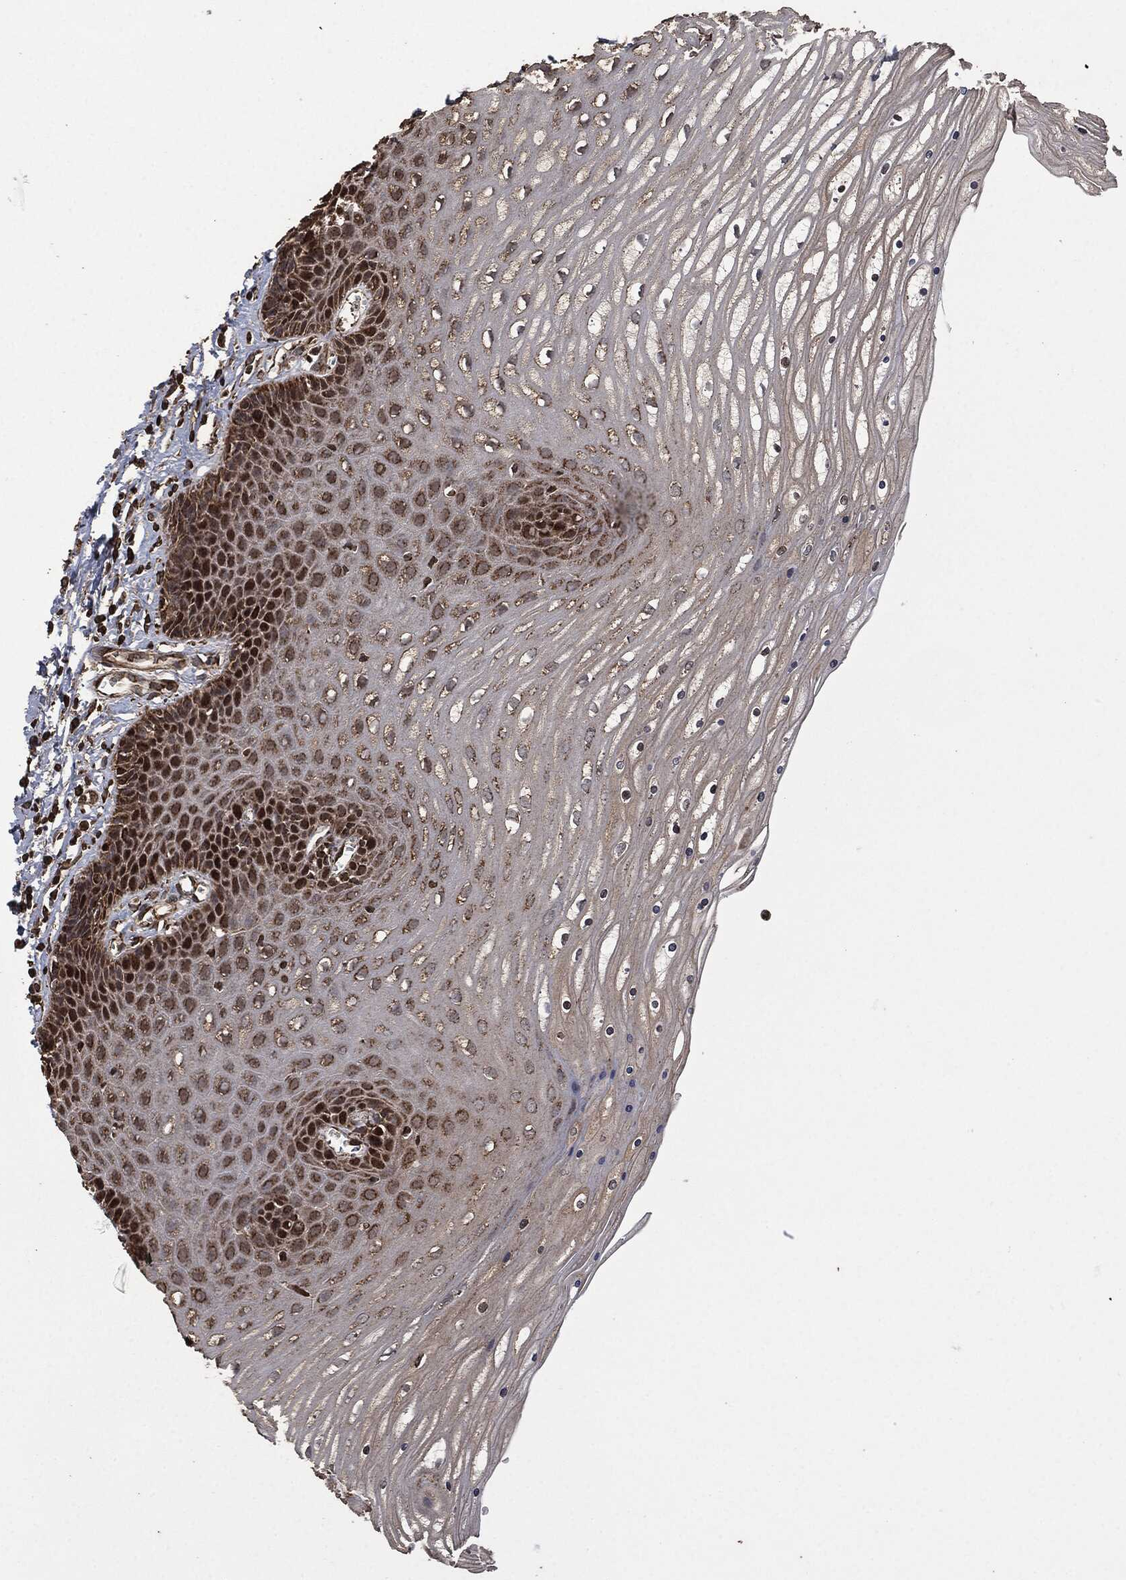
{"staining": {"intensity": "strong", "quantity": ">75%", "location": "cytoplasmic/membranous"}, "tissue": "cervix", "cell_type": "Glandular cells", "image_type": "normal", "snomed": [{"axis": "morphology", "description": "Normal tissue, NOS"}, {"axis": "topography", "description": "Cervix"}], "caption": "A high-resolution image shows immunohistochemistry staining of normal cervix, which exhibits strong cytoplasmic/membranous staining in approximately >75% of glandular cells. (Brightfield microscopy of DAB IHC at high magnification).", "gene": "LIG3", "patient": {"sex": "female", "age": 35}}